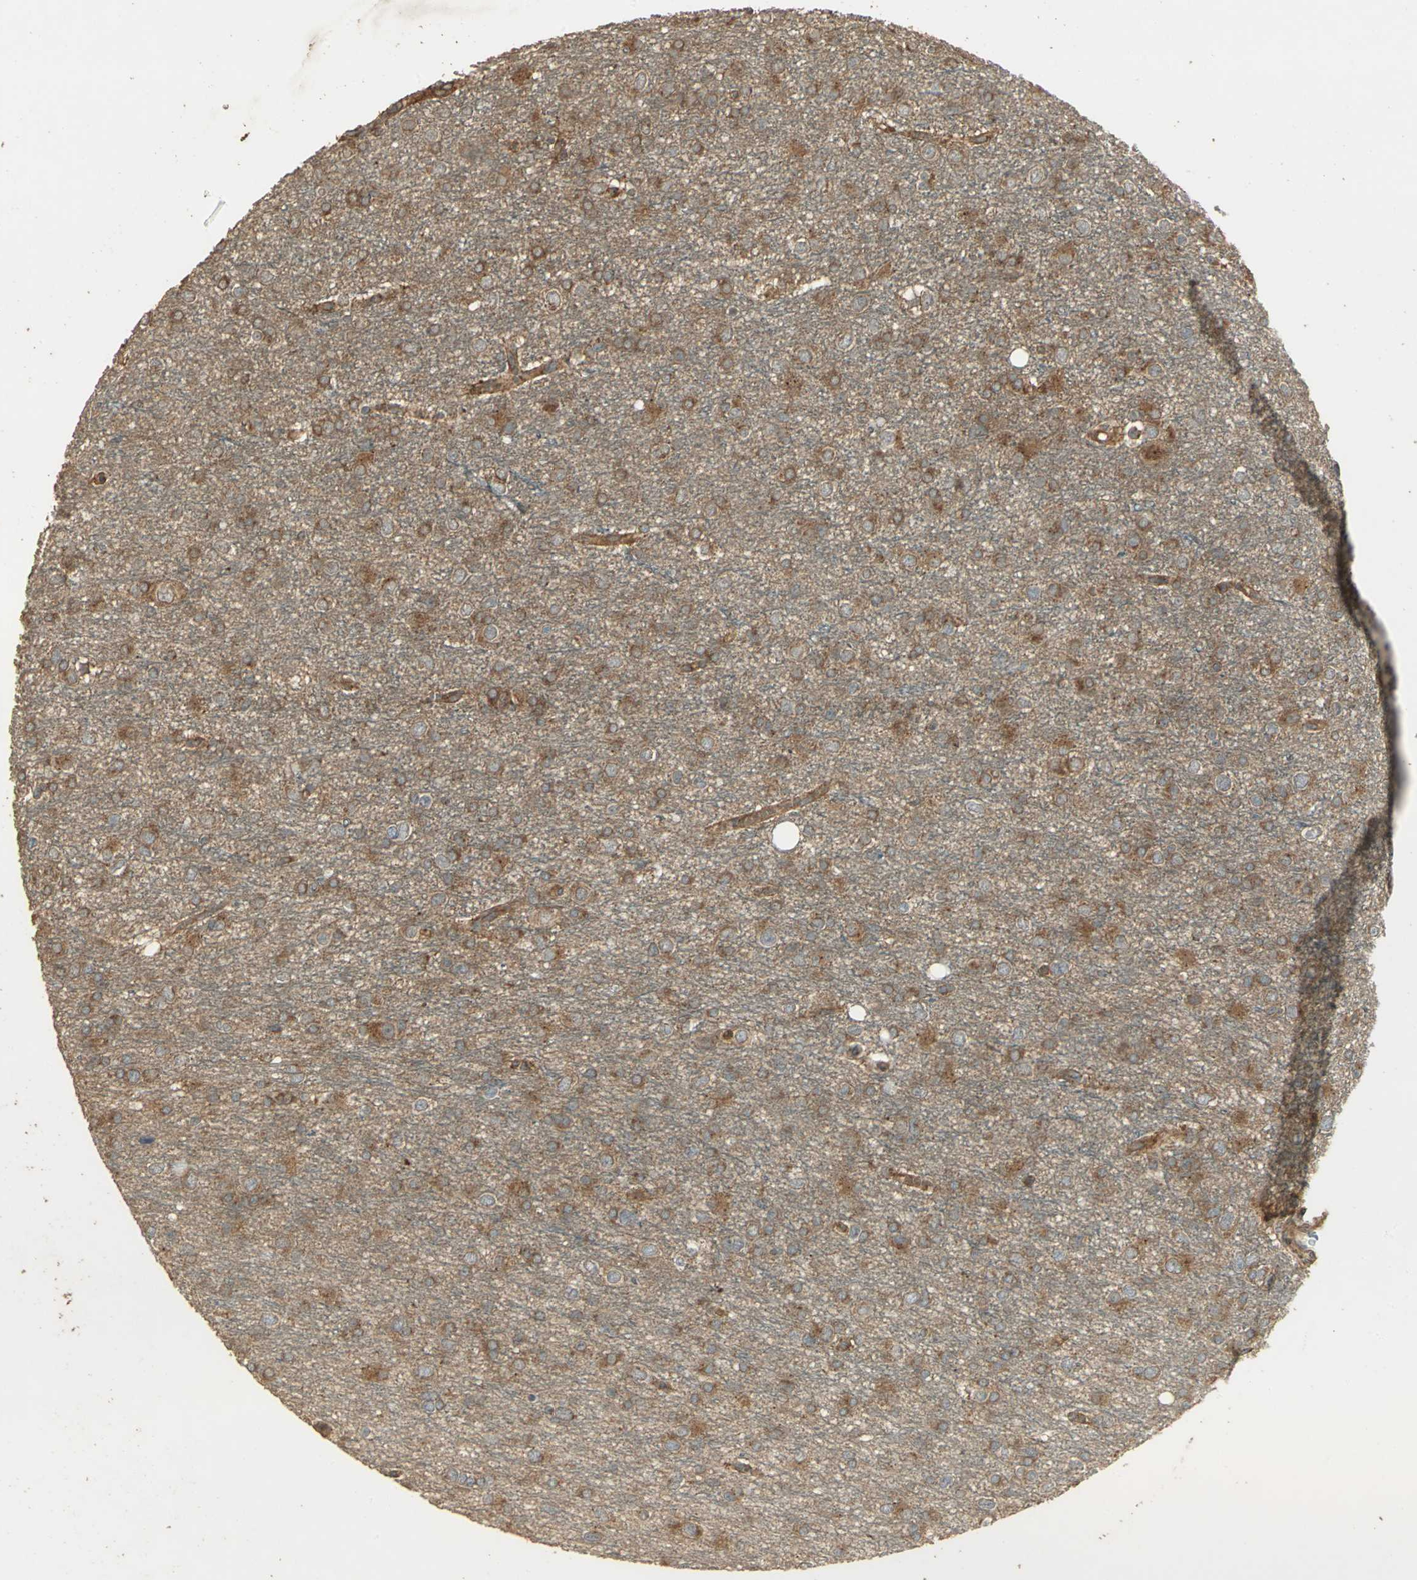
{"staining": {"intensity": "moderate", "quantity": ">75%", "location": "cytoplasmic/membranous"}, "tissue": "glioma", "cell_type": "Tumor cells", "image_type": "cancer", "snomed": [{"axis": "morphology", "description": "Glioma, malignant, Low grade"}, {"axis": "topography", "description": "Brain"}], "caption": "Moderate cytoplasmic/membranous positivity is seen in about >75% of tumor cells in glioma.", "gene": "KANK1", "patient": {"sex": "male", "age": 42}}